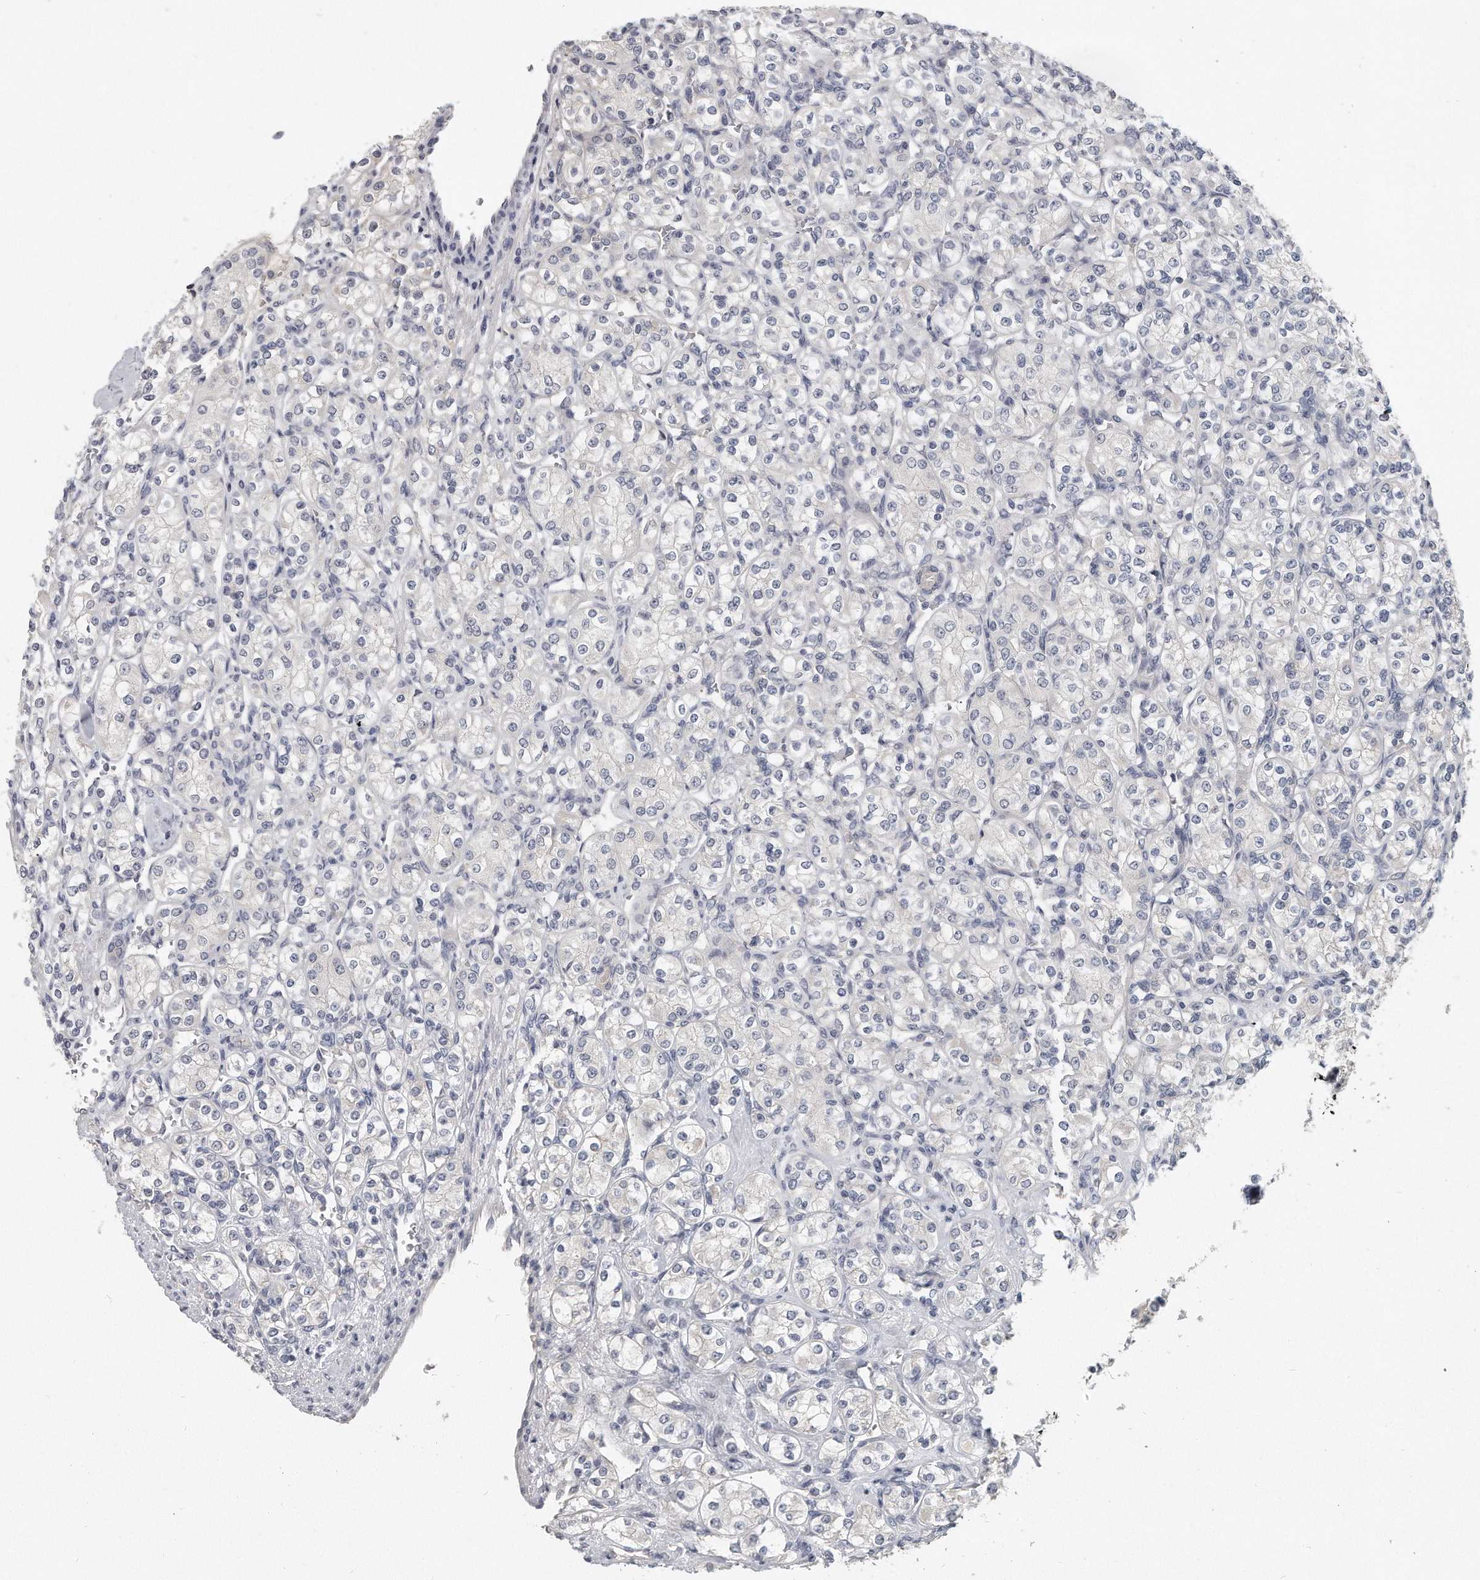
{"staining": {"intensity": "negative", "quantity": "none", "location": "none"}, "tissue": "renal cancer", "cell_type": "Tumor cells", "image_type": "cancer", "snomed": [{"axis": "morphology", "description": "Adenocarcinoma, NOS"}, {"axis": "topography", "description": "Kidney"}], "caption": "The image demonstrates no staining of tumor cells in renal adenocarcinoma.", "gene": "KLHL7", "patient": {"sex": "male", "age": 77}}